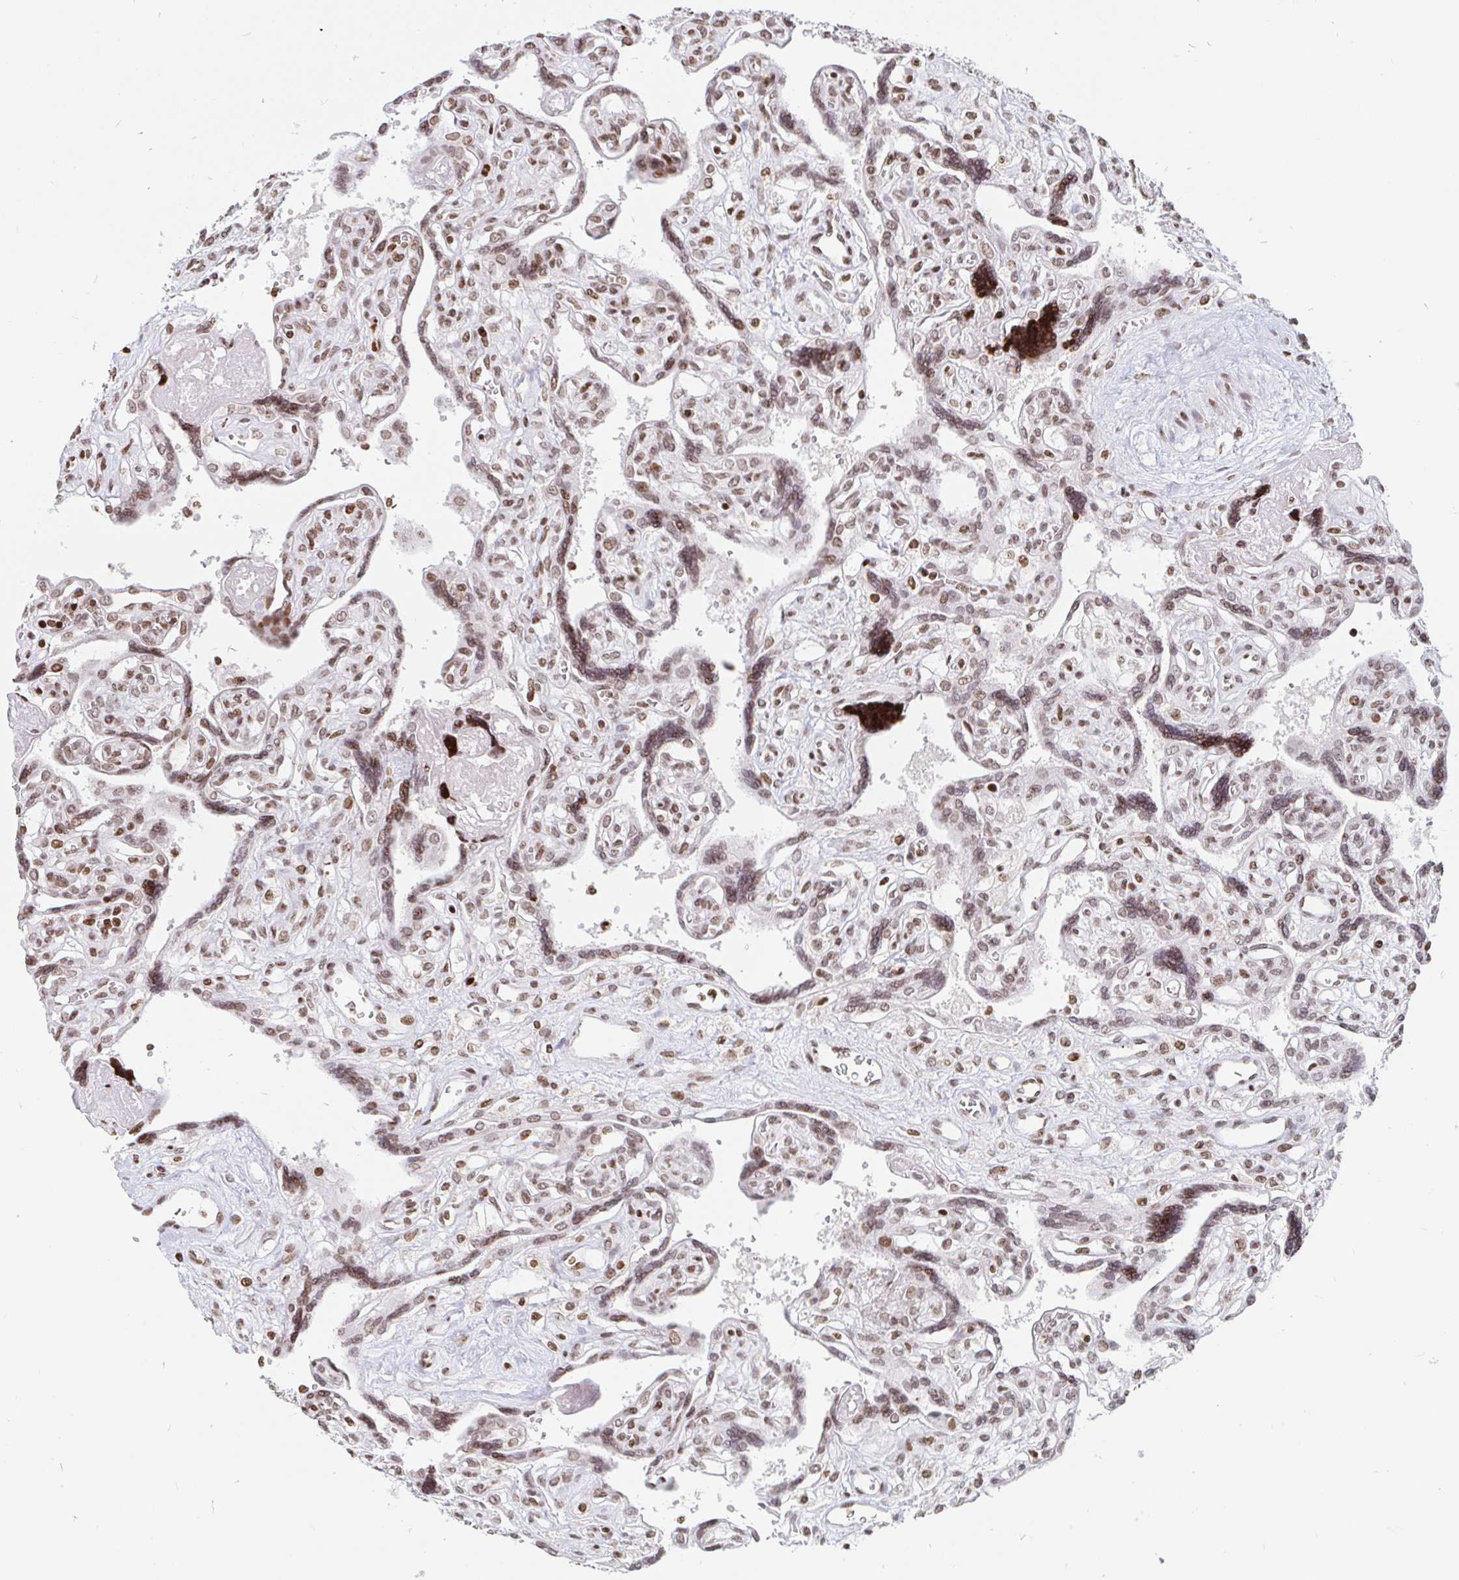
{"staining": {"intensity": "moderate", "quantity": ">75%", "location": "nuclear"}, "tissue": "placenta", "cell_type": "Trophoblastic cells", "image_type": "normal", "snomed": [{"axis": "morphology", "description": "Normal tissue, NOS"}, {"axis": "topography", "description": "Placenta"}], "caption": "Trophoblastic cells display moderate nuclear expression in approximately >75% of cells in normal placenta.", "gene": "HOXC10", "patient": {"sex": "female", "age": 39}}